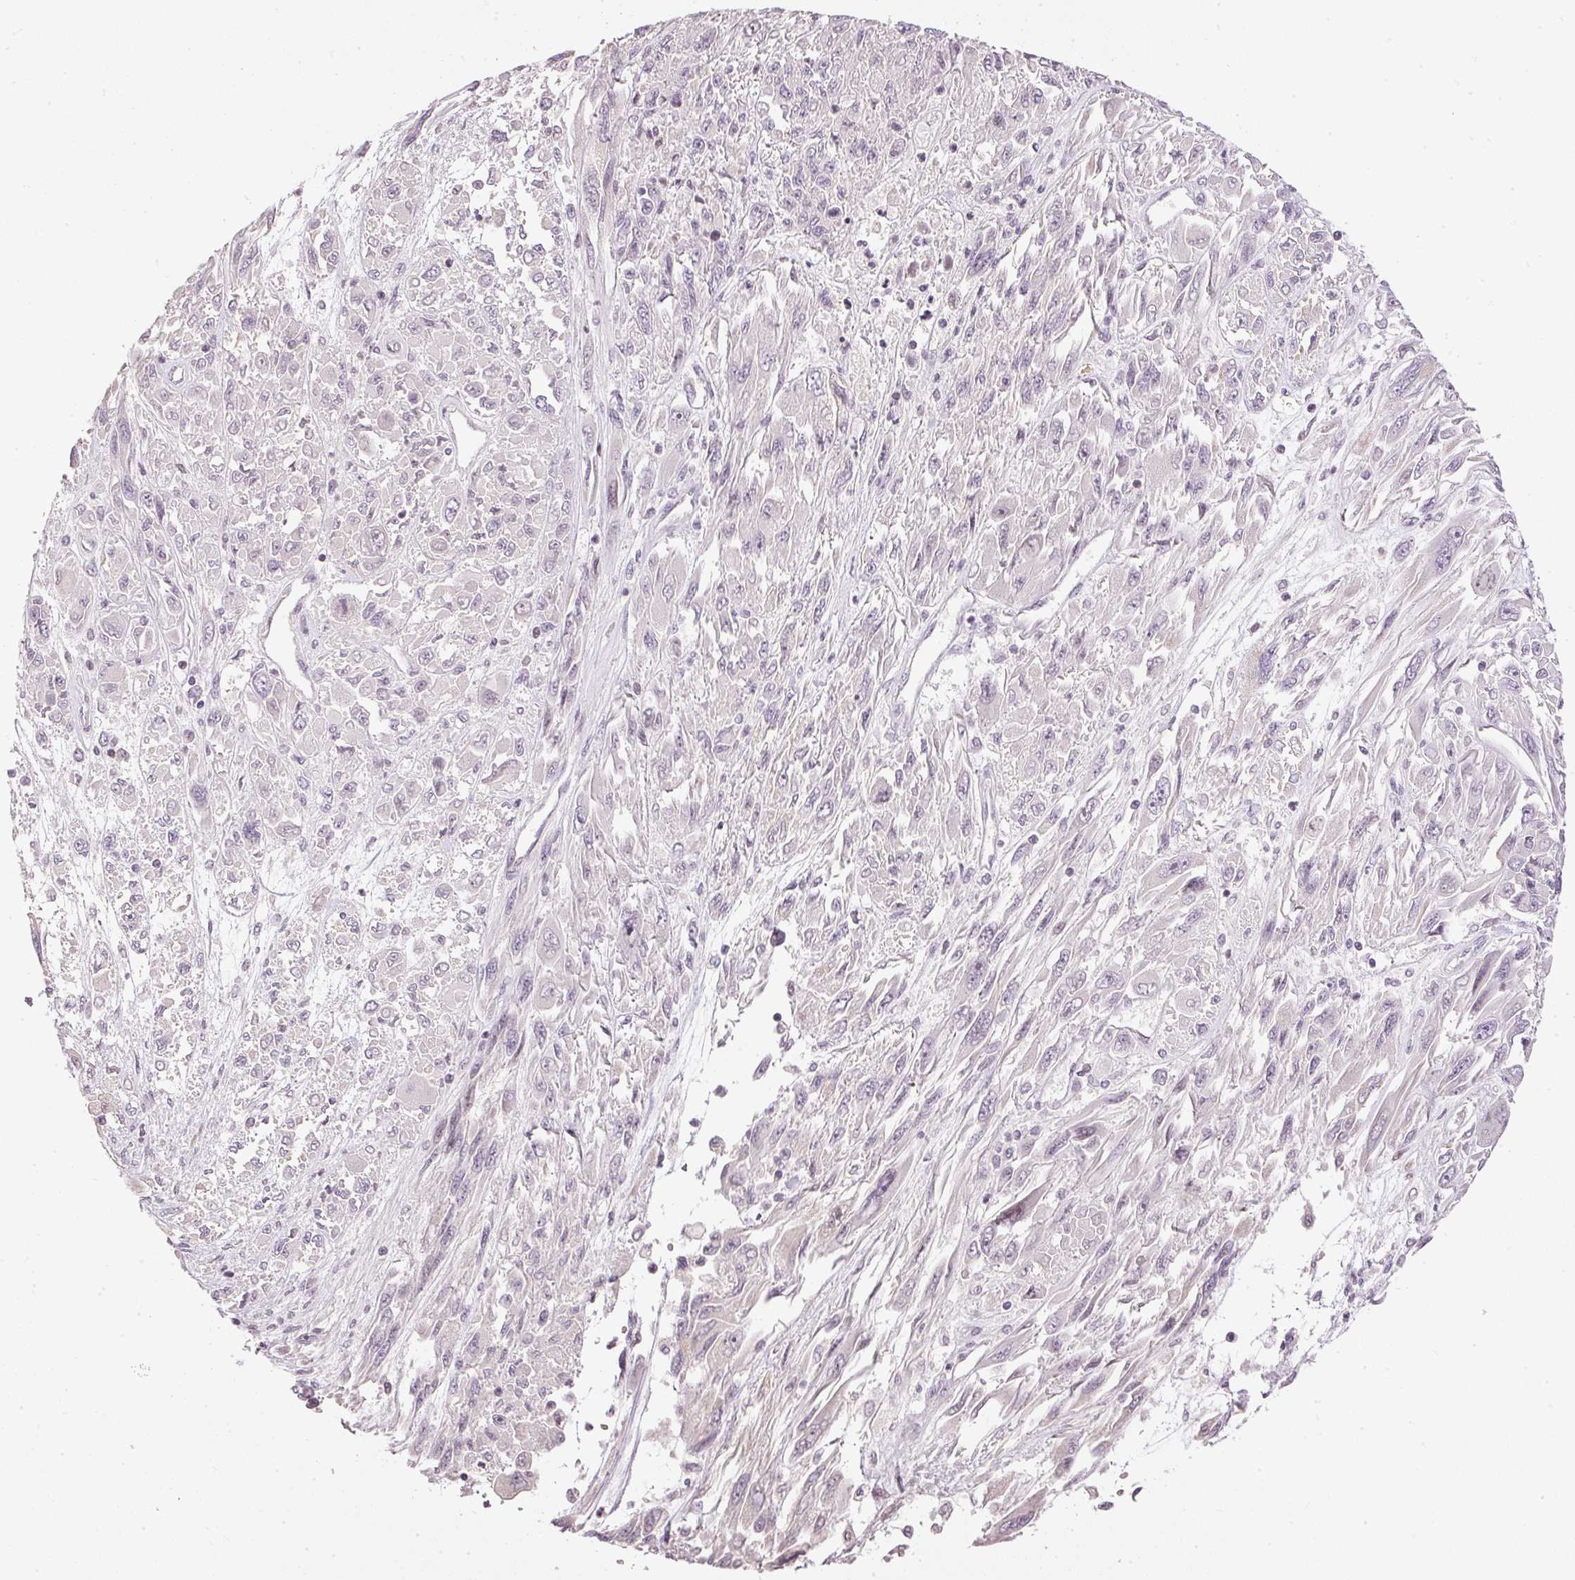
{"staining": {"intensity": "negative", "quantity": "none", "location": "none"}, "tissue": "melanoma", "cell_type": "Tumor cells", "image_type": "cancer", "snomed": [{"axis": "morphology", "description": "Malignant melanoma, NOS"}, {"axis": "topography", "description": "Skin"}], "caption": "This photomicrograph is of malignant melanoma stained with immunohistochemistry to label a protein in brown with the nuclei are counter-stained blue. There is no staining in tumor cells. (DAB immunohistochemistry (IHC) visualized using brightfield microscopy, high magnification).", "gene": "NRDE2", "patient": {"sex": "female", "age": 91}}